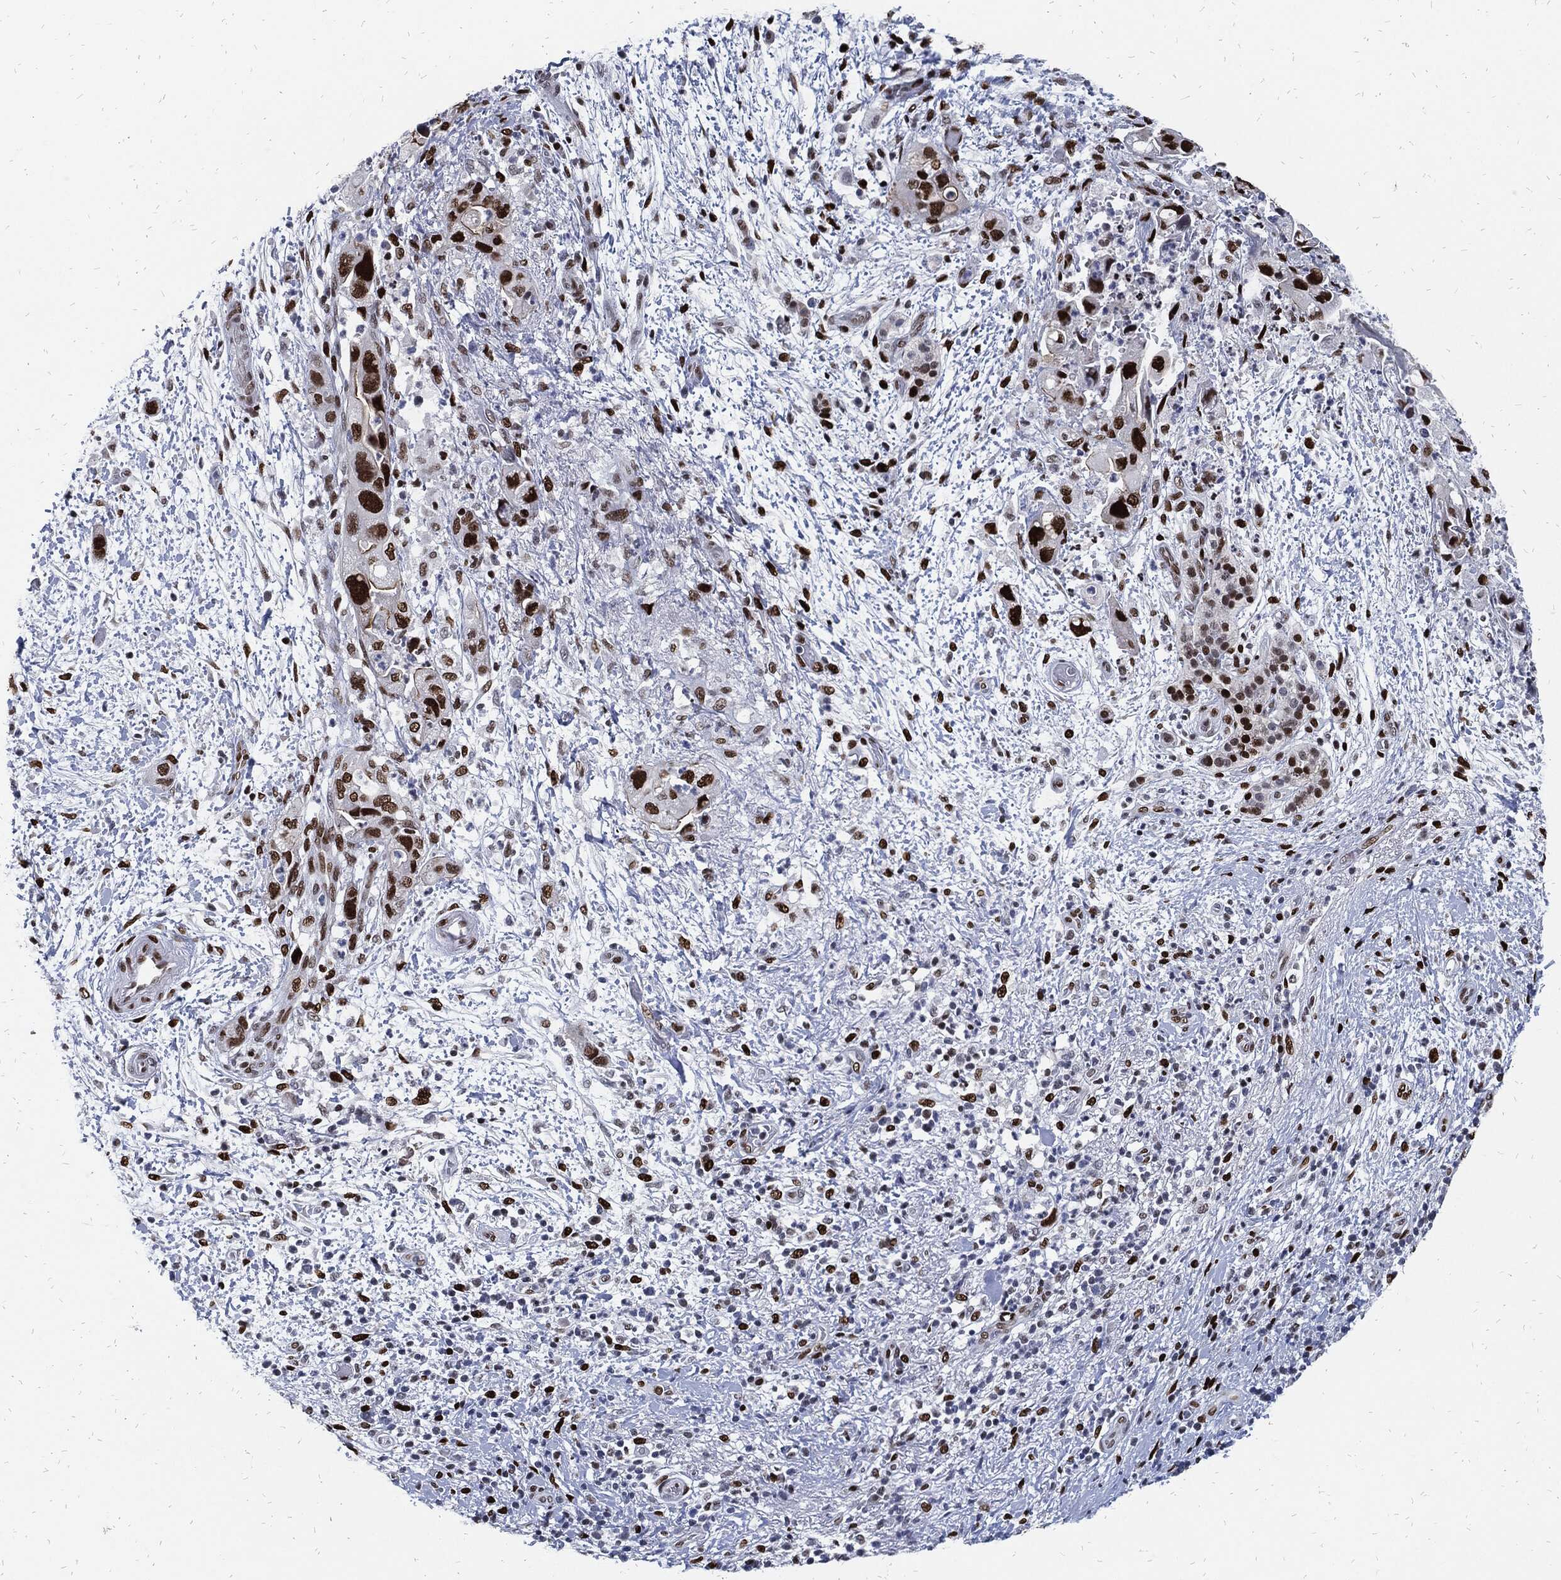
{"staining": {"intensity": "strong", "quantity": "25%-75%", "location": "nuclear"}, "tissue": "pancreatic cancer", "cell_type": "Tumor cells", "image_type": "cancer", "snomed": [{"axis": "morphology", "description": "Adenocarcinoma, NOS"}, {"axis": "topography", "description": "Pancreas"}], "caption": "IHC staining of pancreatic cancer (adenocarcinoma), which reveals high levels of strong nuclear positivity in approximately 25%-75% of tumor cells indicating strong nuclear protein expression. The staining was performed using DAB (brown) for protein detection and nuclei were counterstained in hematoxylin (blue).", "gene": "JUN", "patient": {"sex": "female", "age": 72}}